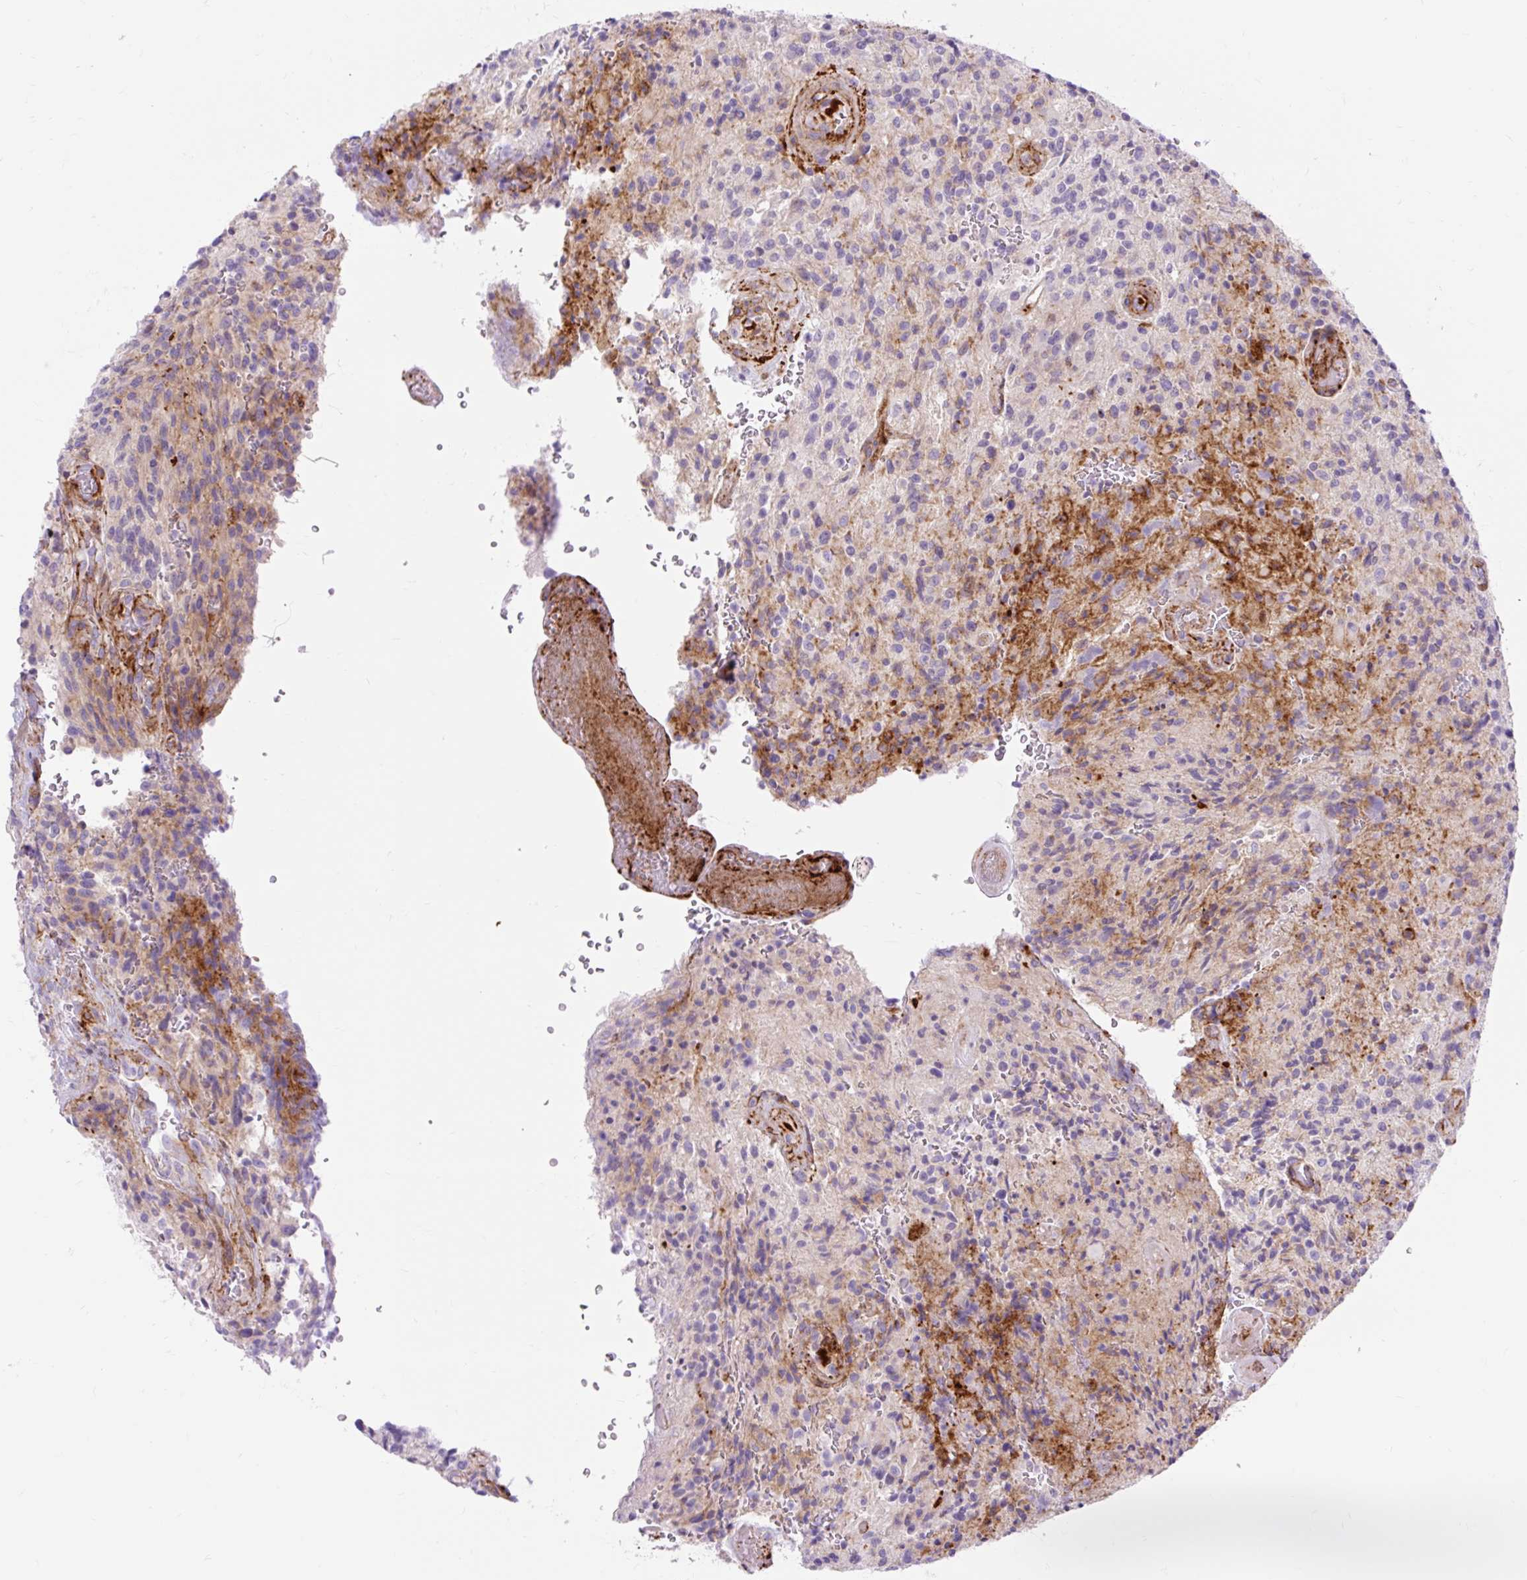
{"staining": {"intensity": "negative", "quantity": "none", "location": "none"}, "tissue": "glioma", "cell_type": "Tumor cells", "image_type": "cancer", "snomed": [{"axis": "morphology", "description": "Normal tissue, NOS"}, {"axis": "morphology", "description": "Glioma, malignant, High grade"}, {"axis": "topography", "description": "Cerebral cortex"}], "caption": "DAB immunohistochemical staining of human glioma reveals no significant staining in tumor cells.", "gene": "CORO7-PAM16", "patient": {"sex": "male", "age": 56}}